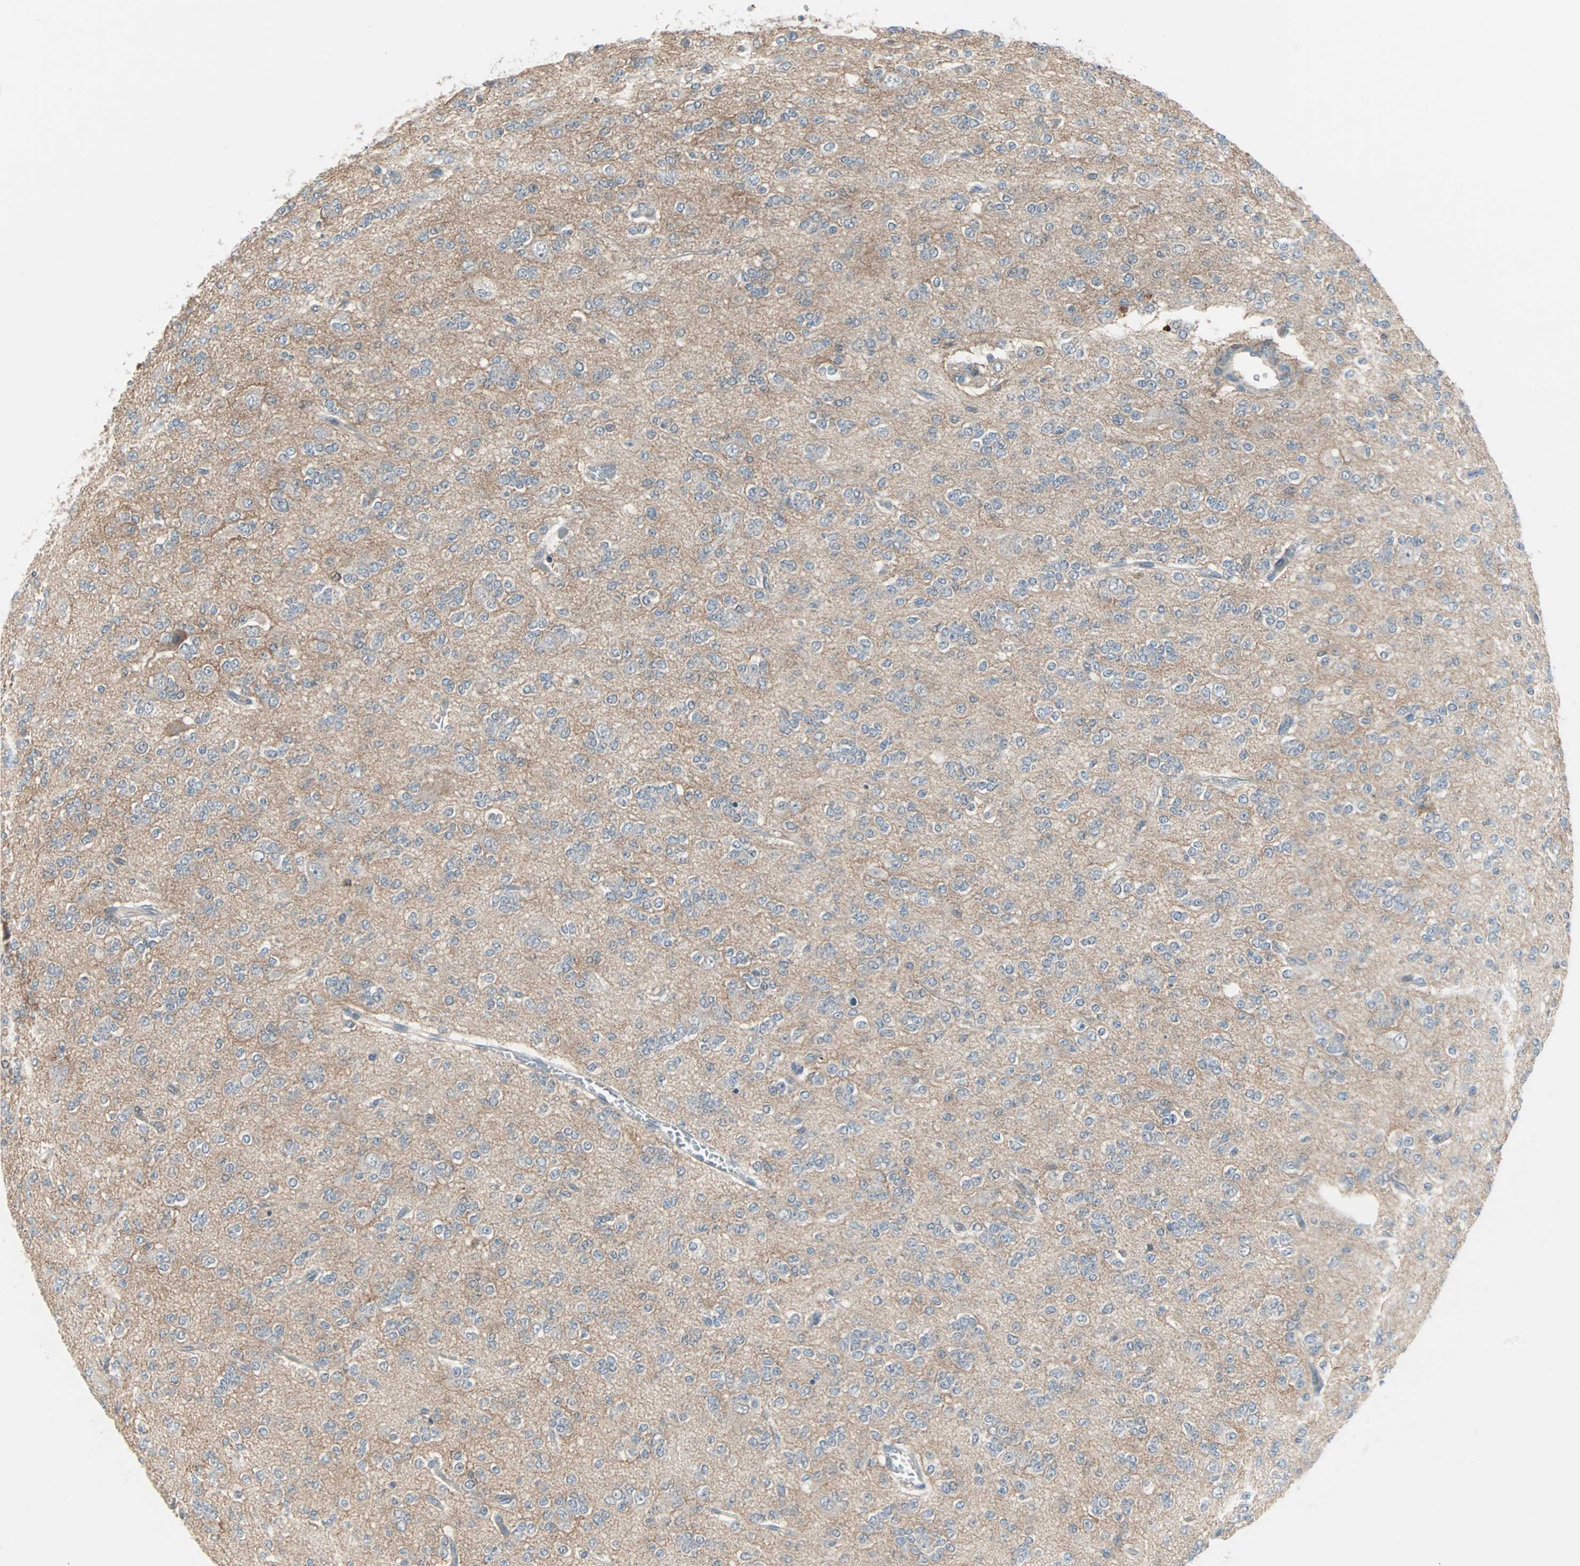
{"staining": {"intensity": "negative", "quantity": "none", "location": "none"}, "tissue": "glioma", "cell_type": "Tumor cells", "image_type": "cancer", "snomed": [{"axis": "morphology", "description": "Glioma, malignant, Low grade"}, {"axis": "topography", "description": "Brain"}], "caption": "Immunohistochemistry (IHC) of human glioma exhibits no staining in tumor cells.", "gene": "CASP3", "patient": {"sex": "male", "age": 38}}